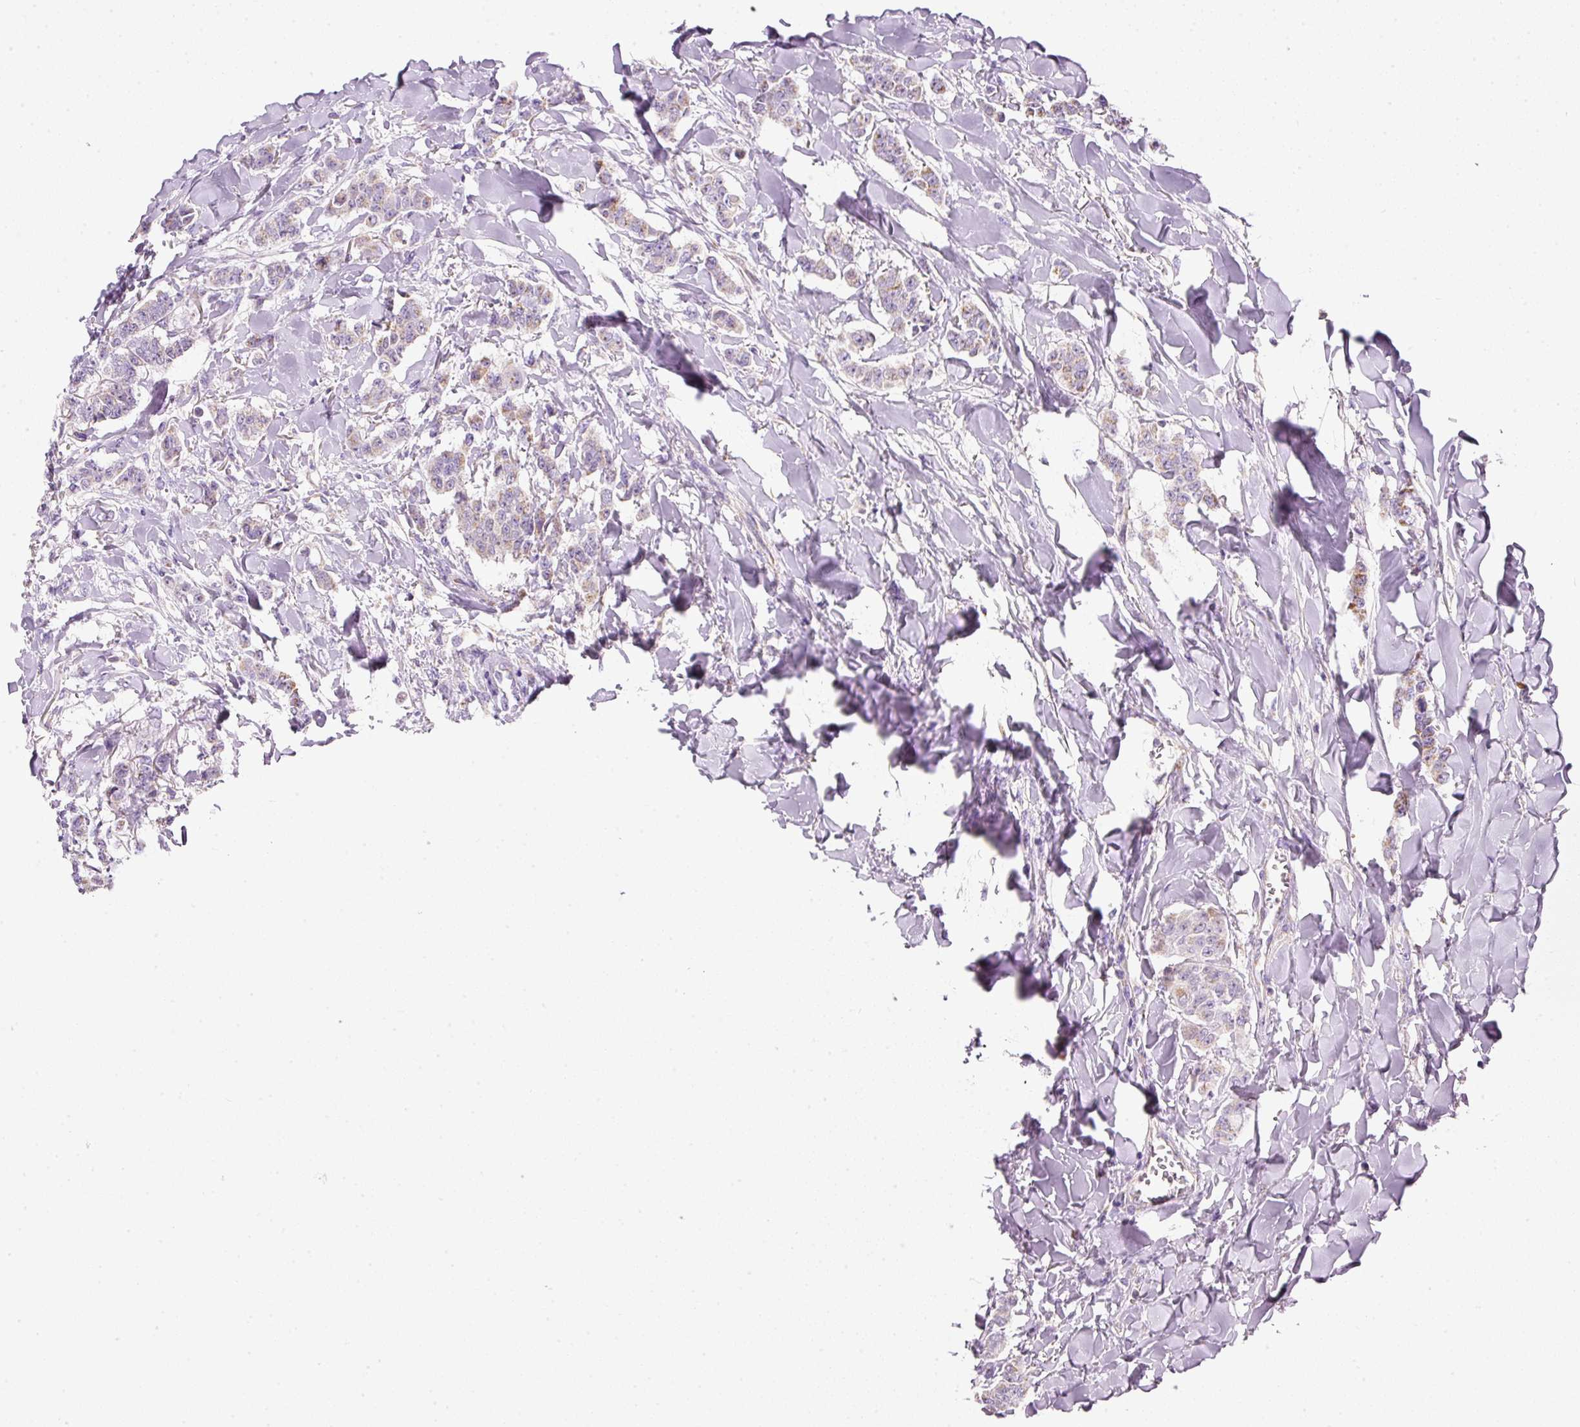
{"staining": {"intensity": "moderate", "quantity": "<25%", "location": "cytoplasmic/membranous"}, "tissue": "breast cancer", "cell_type": "Tumor cells", "image_type": "cancer", "snomed": [{"axis": "morphology", "description": "Duct carcinoma"}, {"axis": "topography", "description": "Breast"}], "caption": "Protein expression analysis of breast intraductal carcinoma displays moderate cytoplasmic/membranous expression in approximately <25% of tumor cells.", "gene": "NDUFA1", "patient": {"sex": "female", "age": 40}}